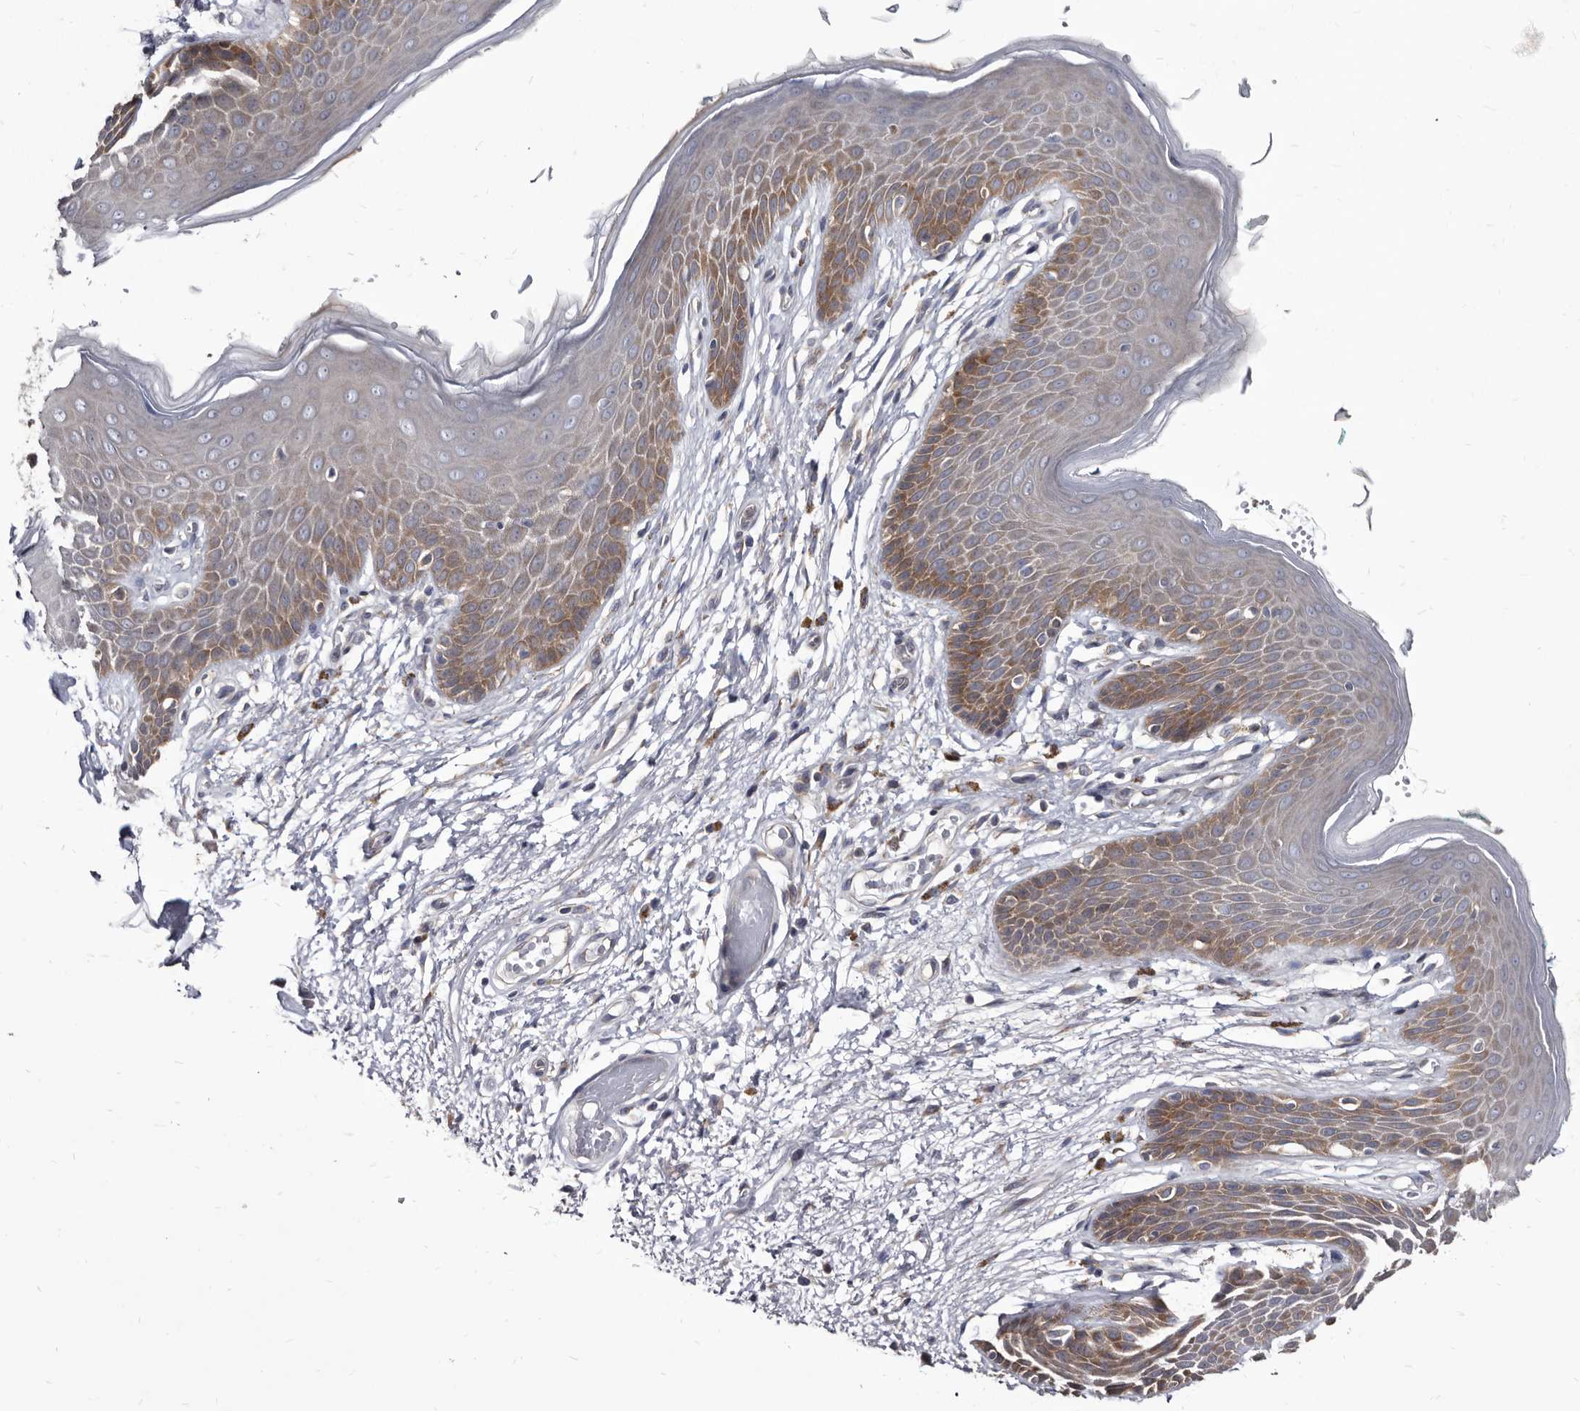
{"staining": {"intensity": "moderate", "quantity": "25%-75%", "location": "cytoplasmic/membranous"}, "tissue": "skin", "cell_type": "Epidermal cells", "image_type": "normal", "snomed": [{"axis": "morphology", "description": "Normal tissue, NOS"}, {"axis": "topography", "description": "Anal"}], "caption": "Protein positivity by IHC reveals moderate cytoplasmic/membranous staining in about 25%-75% of epidermal cells in benign skin.", "gene": "ABCF2", "patient": {"sex": "male", "age": 74}}